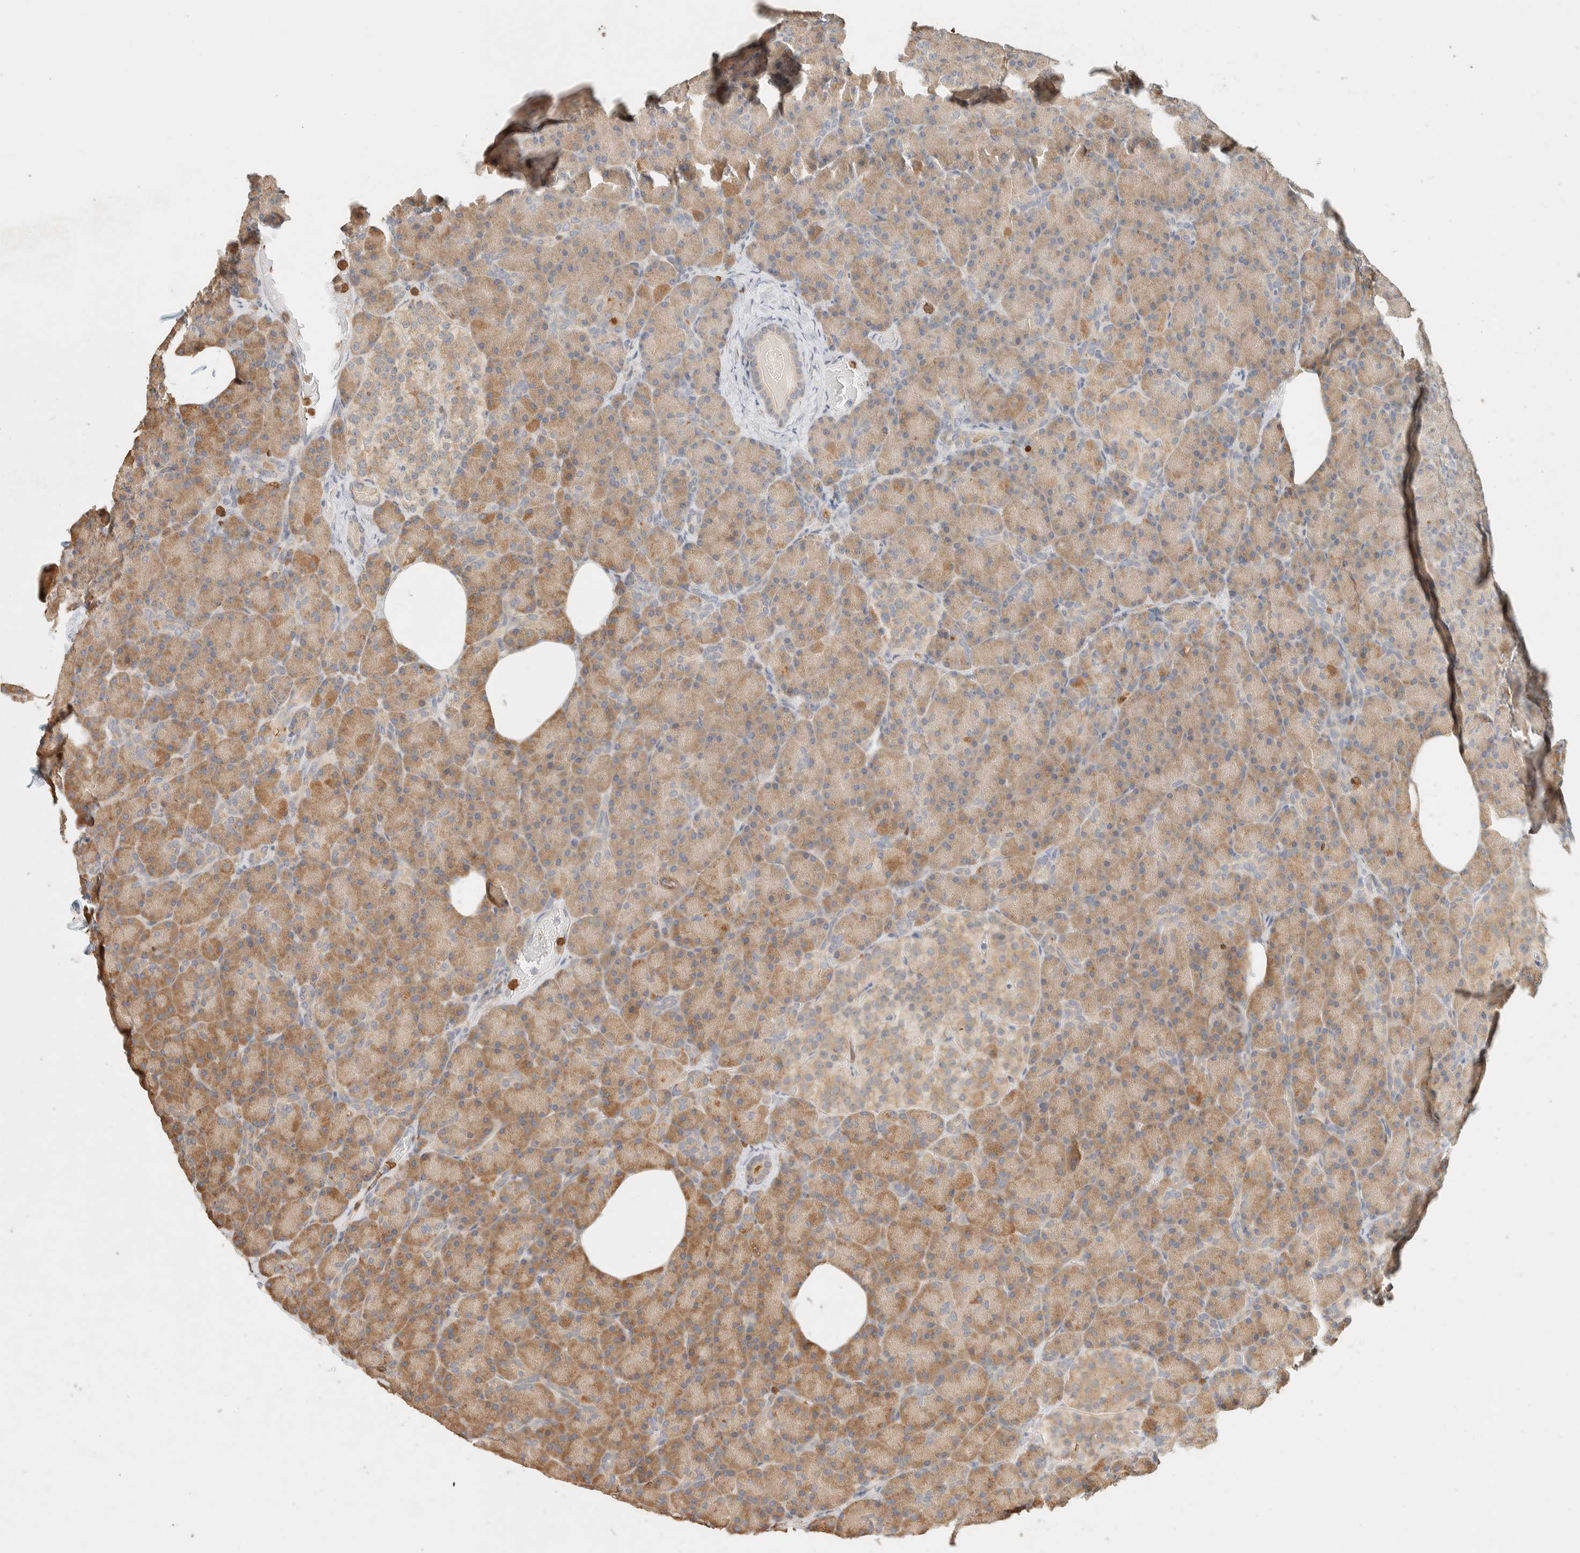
{"staining": {"intensity": "moderate", "quantity": ">75%", "location": "cytoplasmic/membranous"}, "tissue": "pancreas", "cell_type": "Exocrine glandular cells", "image_type": "normal", "snomed": [{"axis": "morphology", "description": "Normal tissue, NOS"}, {"axis": "topography", "description": "Pancreas"}], "caption": "Protein analysis of benign pancreas shows moderate cytoplasmic/membranous expression in about >75% of exocrine glandular cells.", "gene": "TTC3", "patient": {"sex": "female", "age": 43}}